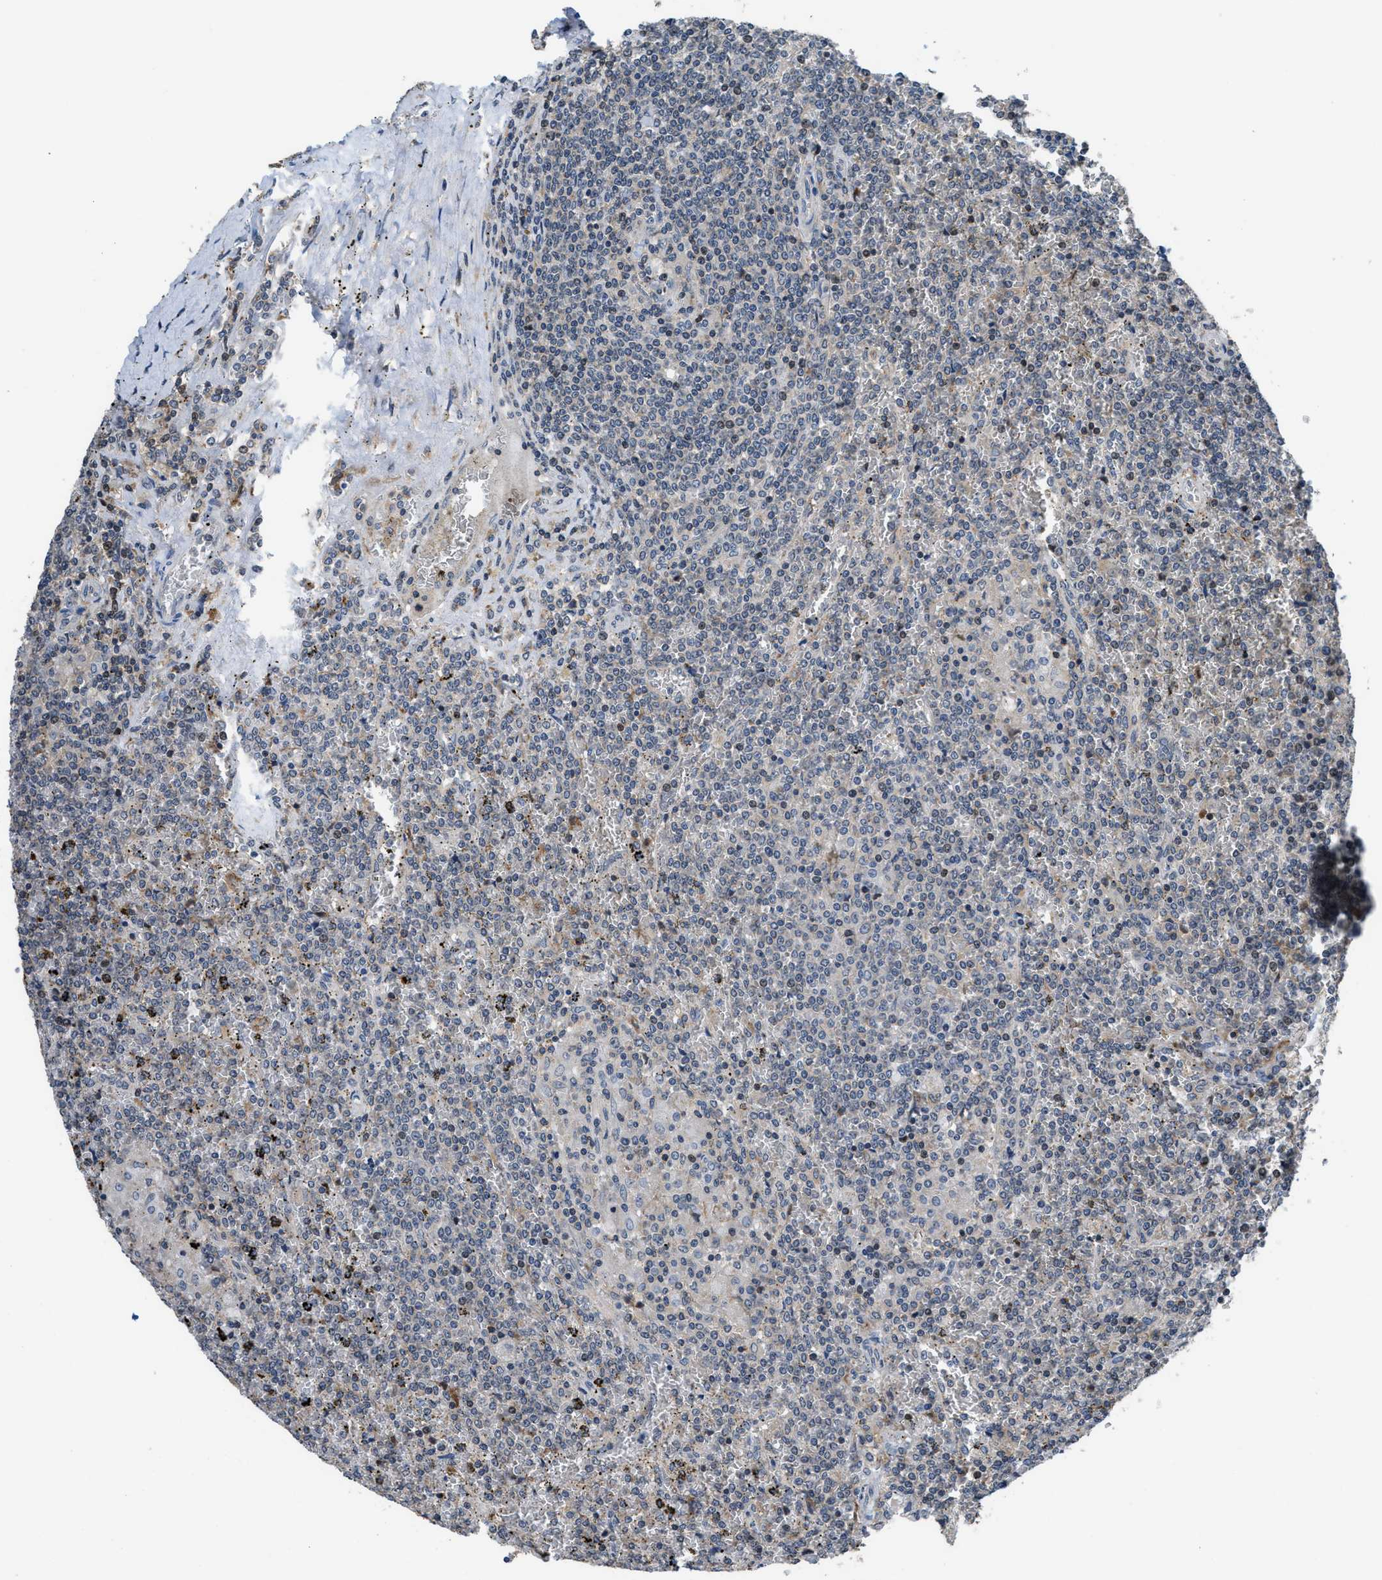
{"staining": {"intensity": "negative", "quantity": "none", "location": "none"}, "tissue": "lymphoma", "cell_type": "Tumor cells", "image_type": "cancer", "snomed": [{"axis": "morphology", "description": "Malignant lymphoma, non-Hodgkin's type, Low grade"}, {"axis": "topography", "description": "Spleen"}], "caption": "IHC of human malignant lymphoma, non-Hodgkin's type (low-grade) demonstrates no positivity in tumor cells.", "gene": "CTBS", "patient": {"sex": "female", "age": 19}}